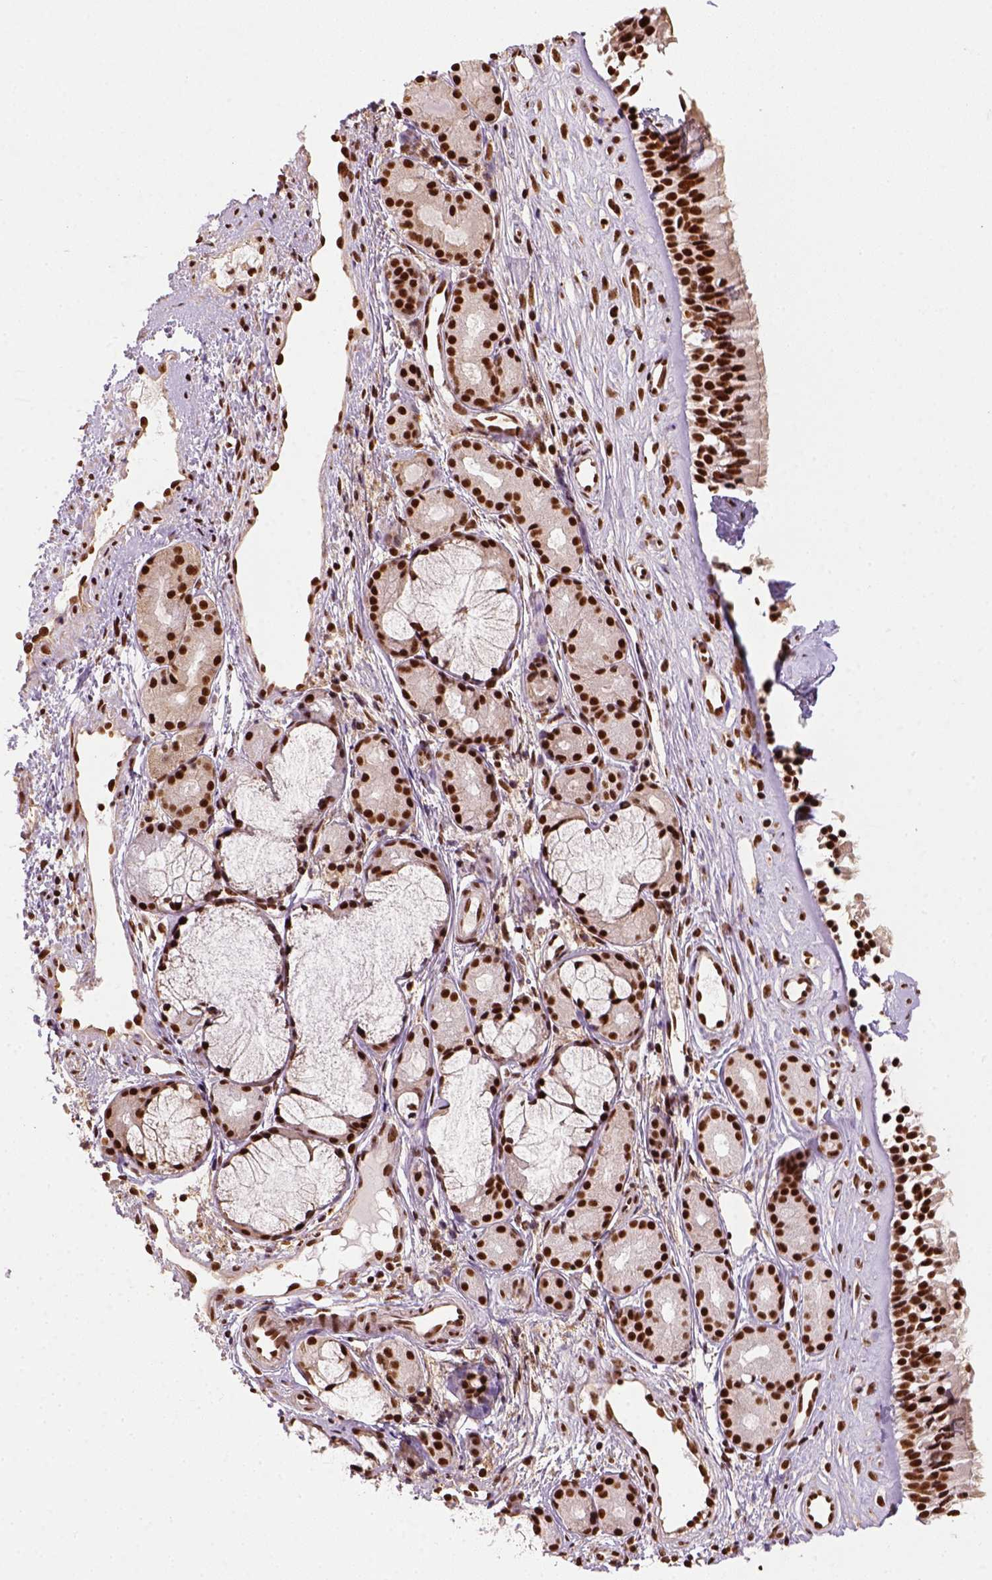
{"staining": {"intensity": "strong", "quantity": ">75%", "location": "nuclear"}, "tissue": "nasopharynx", "cell_type": "Respiratory epithelial cells", "image_type": "normal", "snomed": [{"axis": "morphology", "description": "Normal tissue, NOS"}, {"axis": "topography", "description": "Nasopharynx"}], "caption": "Protein staining by immunohistochemistry (IHC) demonstrates strong nuclear positivity in approximately >75% of respiratory epithelial cells in unremarkable nasopharynx. (Stains: DAB (3,3'-diaminobenzidine) in brown, nuclei in blue, Microscopy: brightfield microscopy at high magnification).", "gene": "CCAR1", "patient": {"sex": "female", "age": 52}}